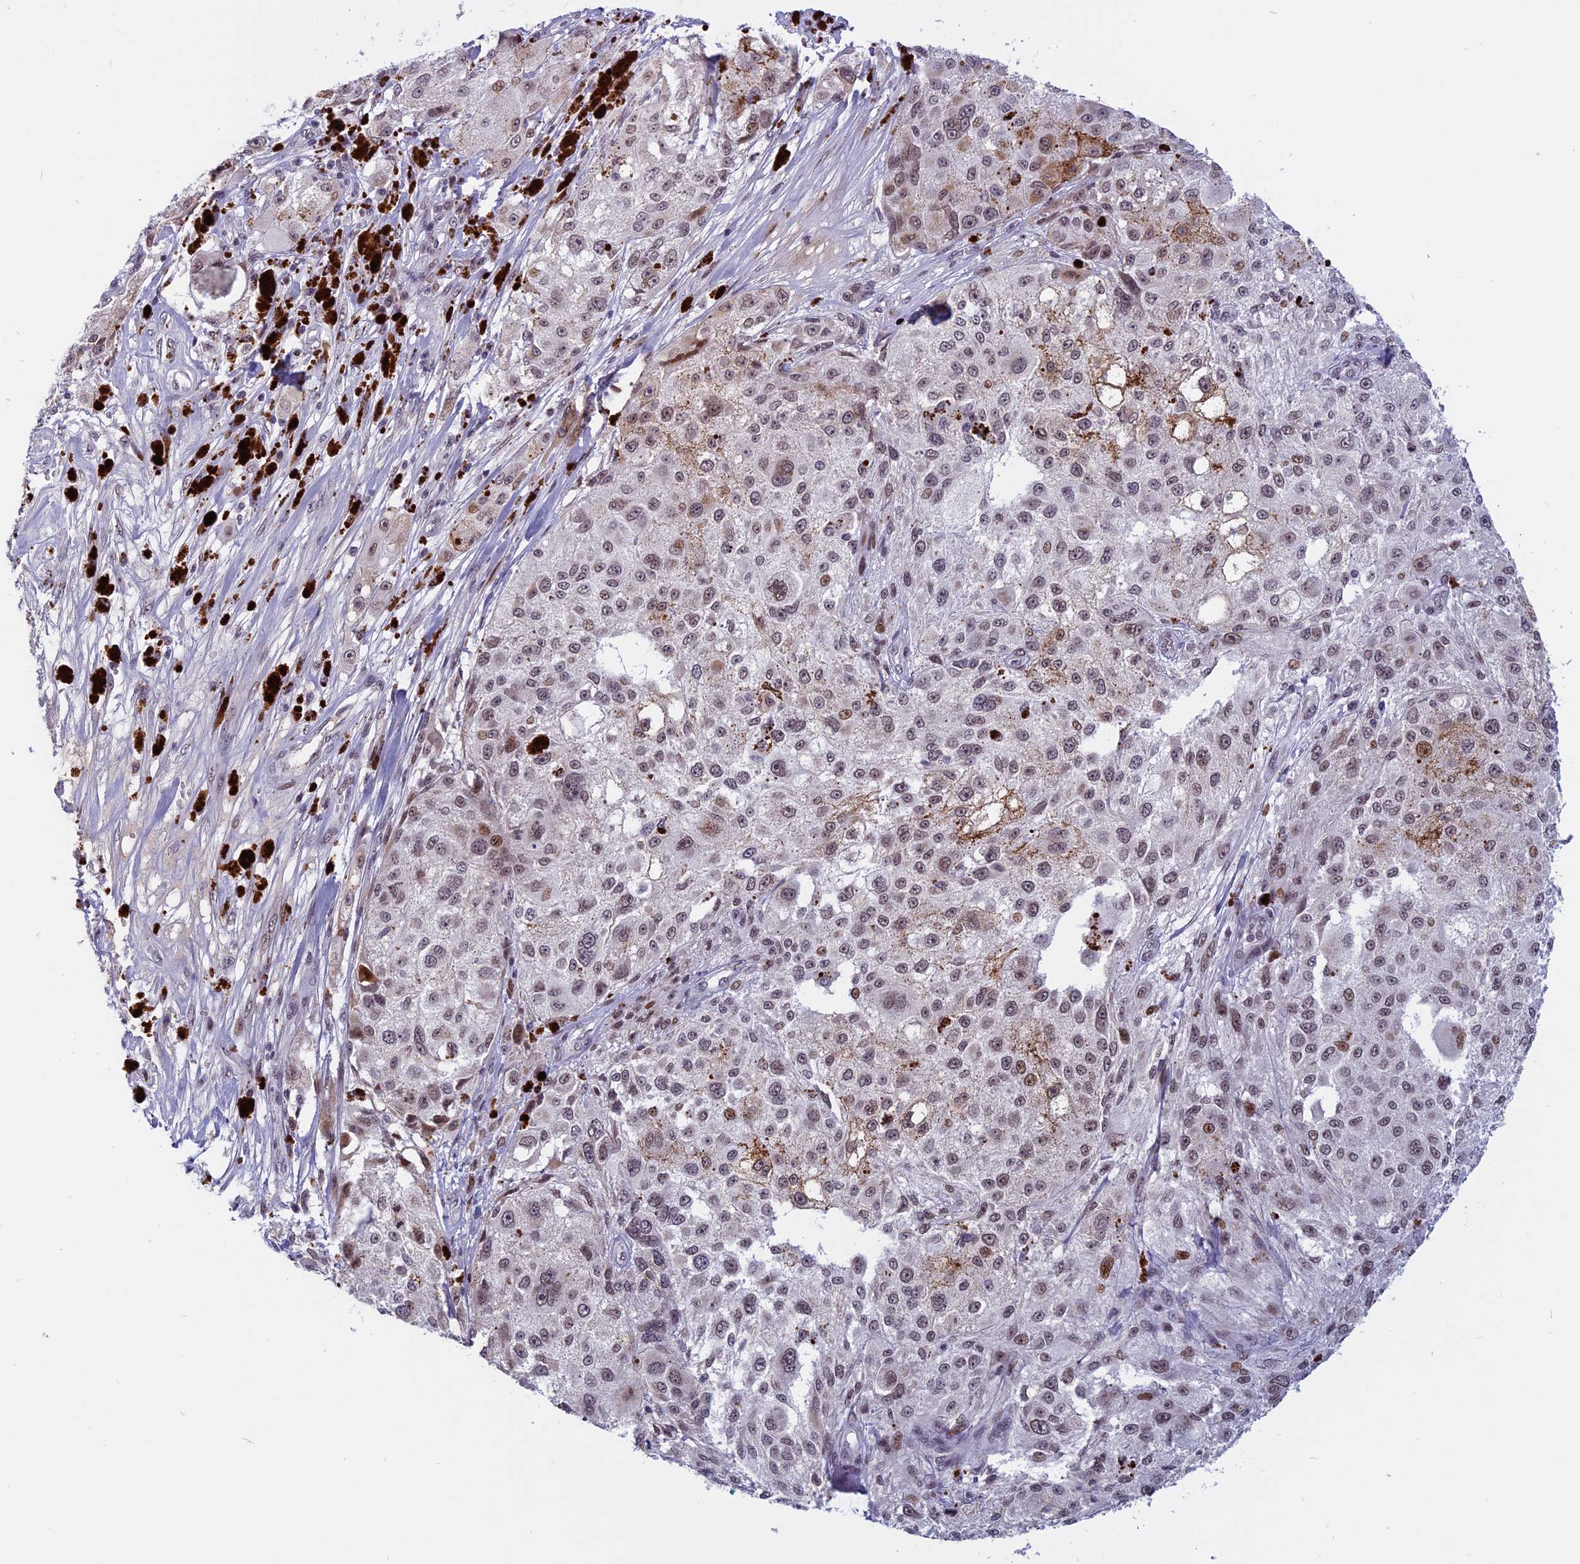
{"staining": {"intensity": "moderate", "quantity": "<25%", "location": "nuclear"}, "tissue": "melanoma", "cell_type": "Tumor cells", "image_type": "cancer", "snomed": [{"axis": "morphology", "description": "Necrosis, NOS"}, {"axis": "morphology", "description": "Malignant melanoma, NOS"}, {"axis": "topography", "description": "Skin"}], "caption": "Melanoma stained with a protein marker reveals moderate staining in tumor cells.", "gene": "CDC7", "patient": {"sex": "female", "age": 87}}